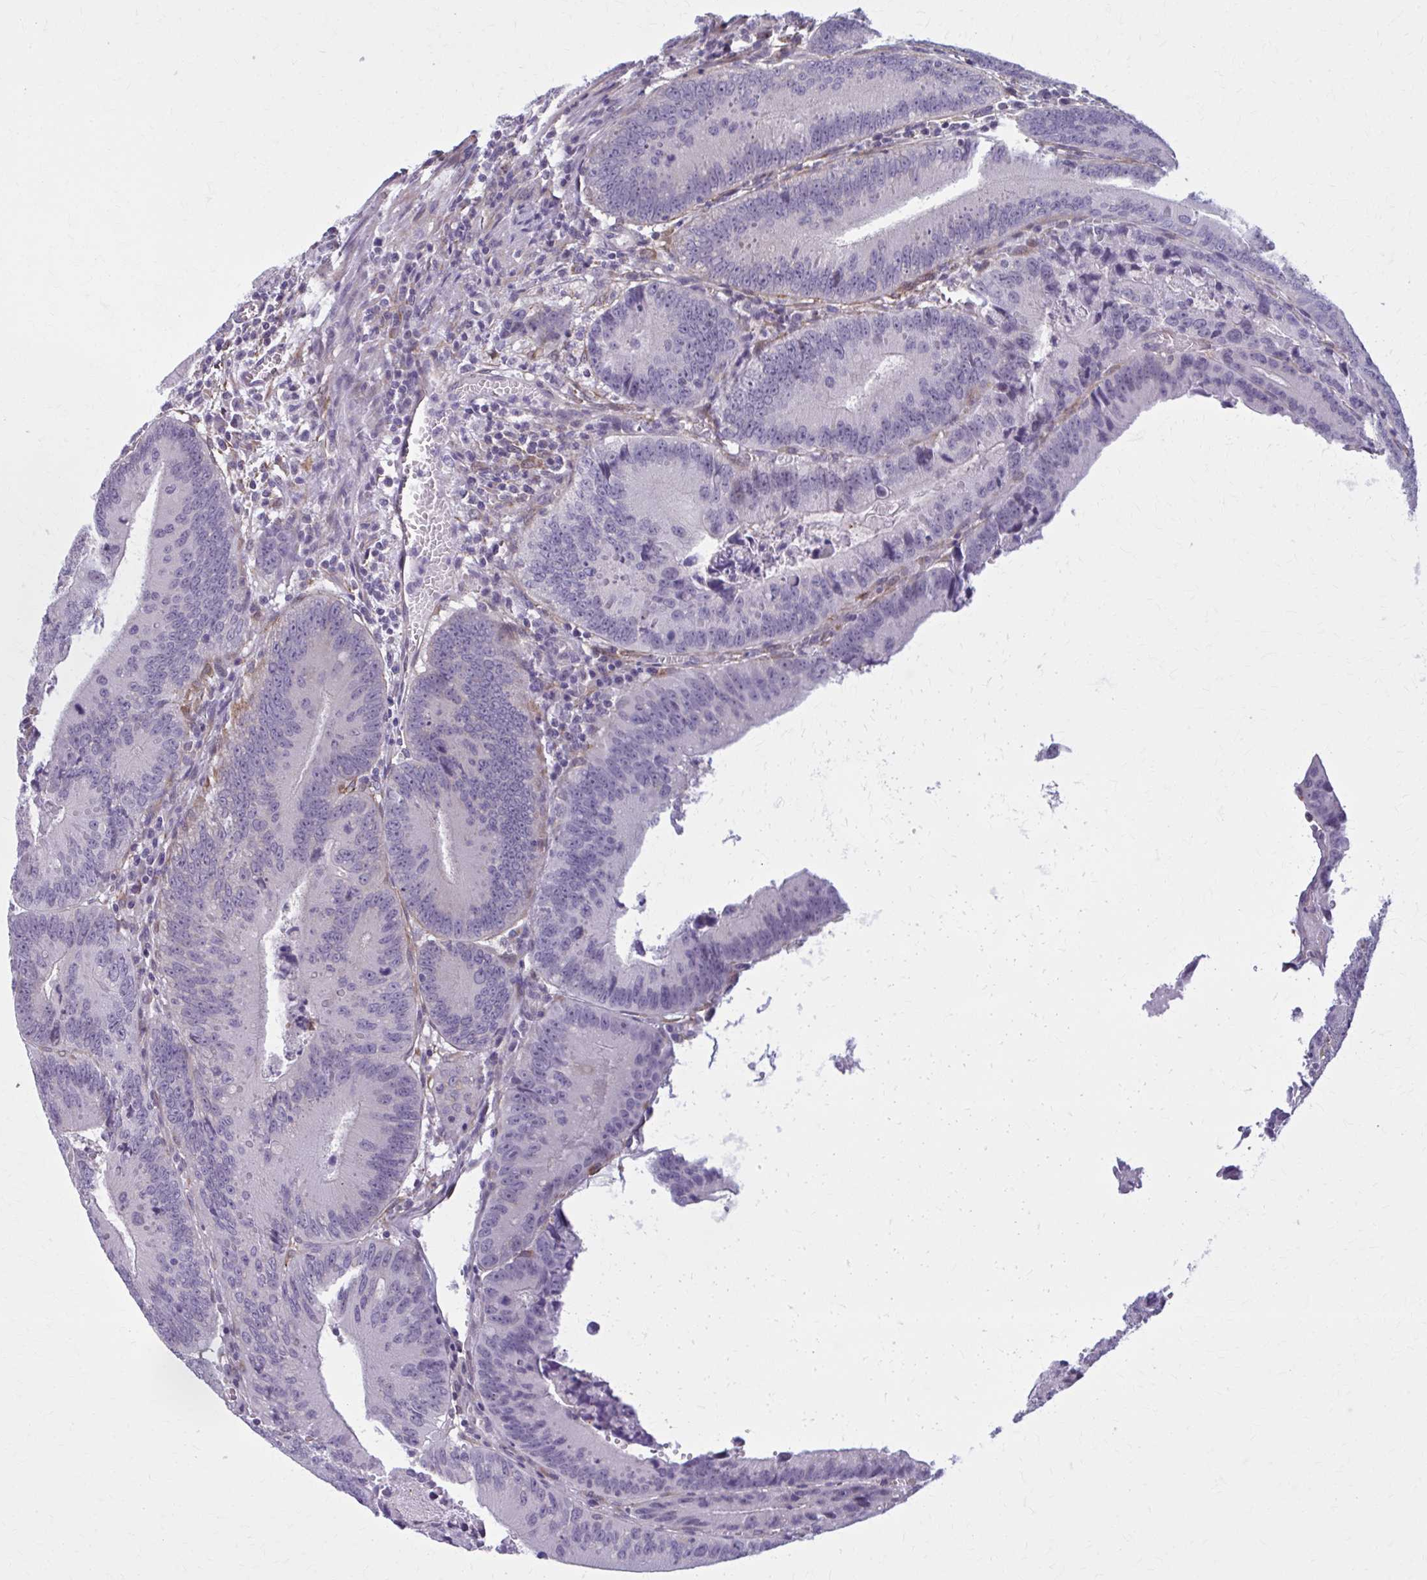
{"staining": {"intensity": "negative", "quantity": "none", "location": "none"}, "tissue": "colorectal cancer", "cell_type": "Tumor cells", "image_type": "cancer", "snomed": [{"axis": "morphology", "description": "Adenocarcinoma, NOS"}, {"axis": "topography", "description": "Rectum"}], "caption": "Tumor cells show no significant protein positivity in colorectal cancer.", "gene": "NUMBL", "patient": {"sex": "female", "age": 81}}